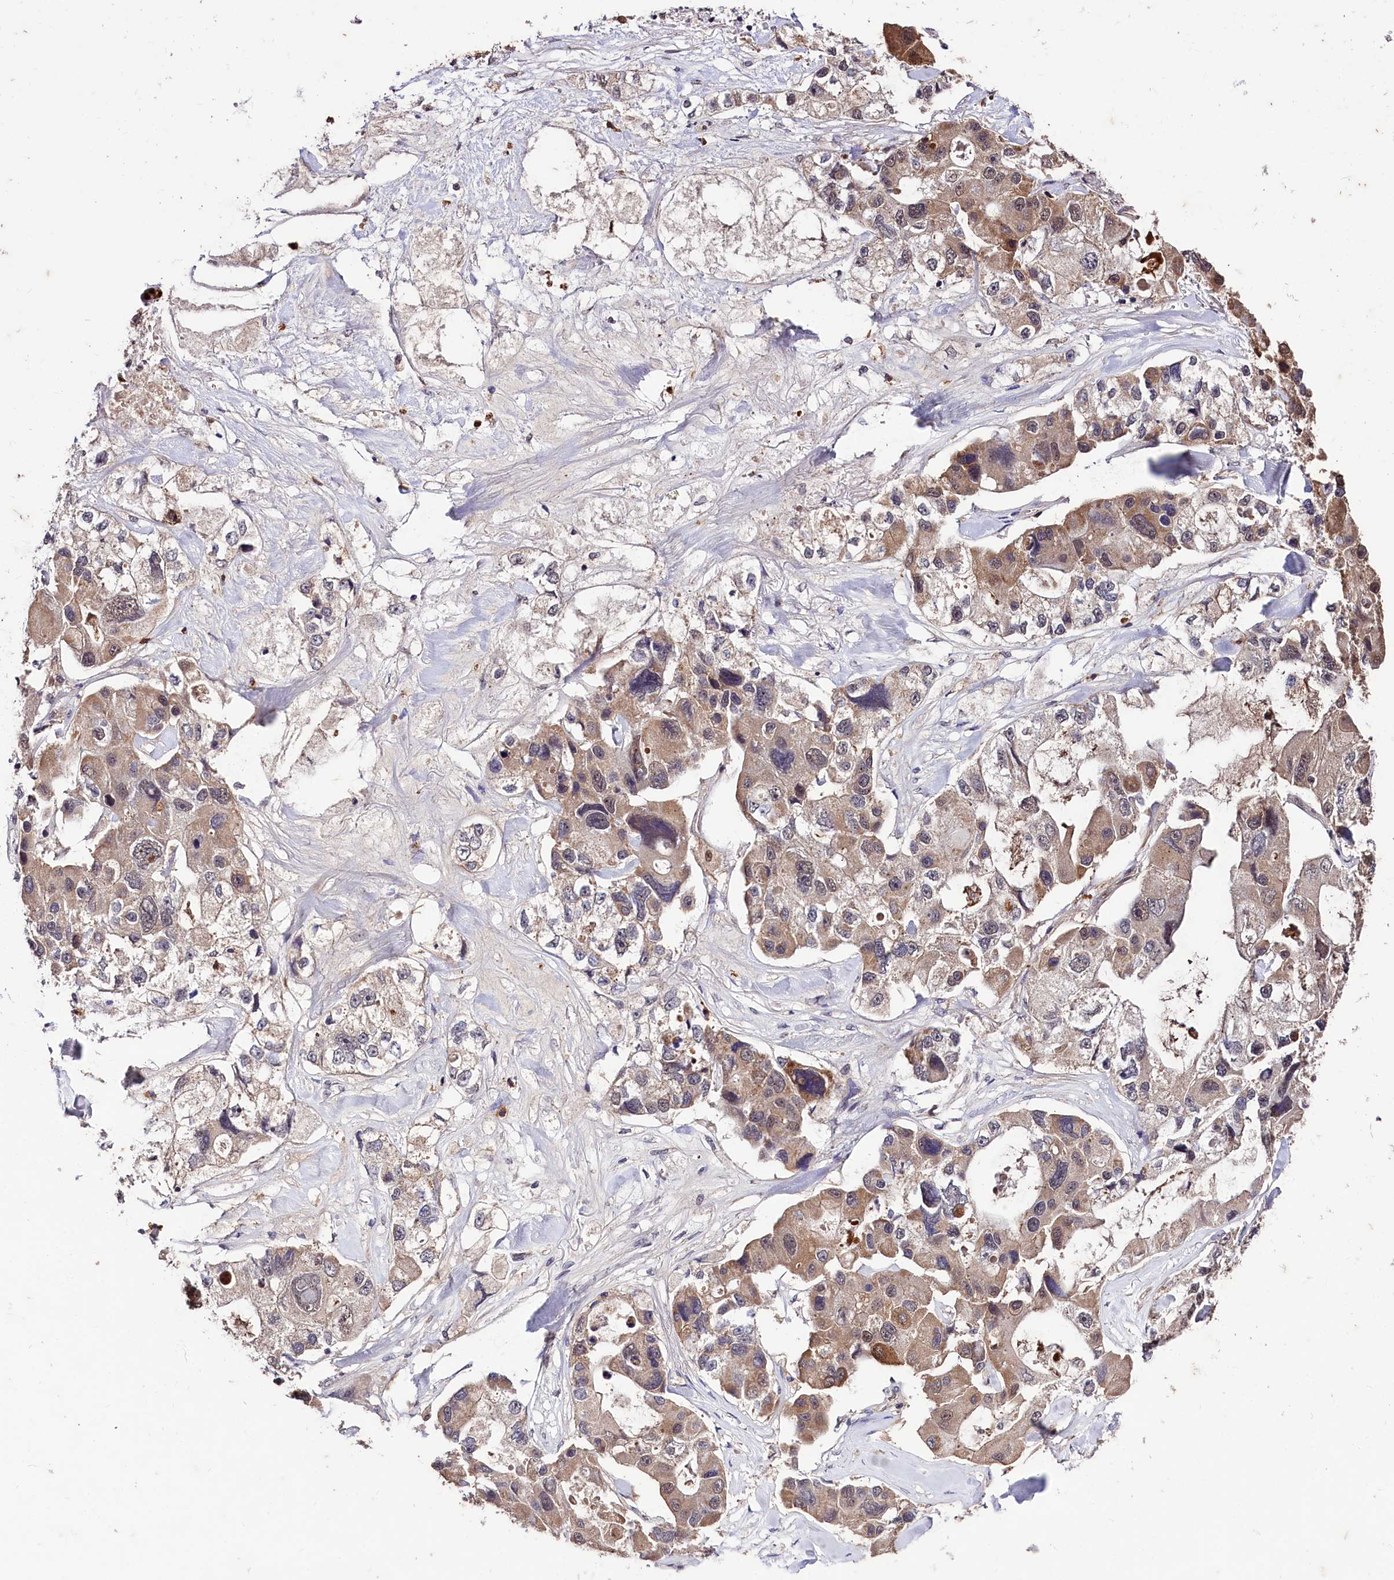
{"staining": {"intensity": "weak", "quantity": ">75%", "location": "cytoplasmic/membranous"}, "tissue": "lung cancer", "cell_type": "Tumor cells", "image_type": "cancer", "snomed": [{"axis": "morphology", "description": "Adenocarcinoma, NOS"}, {"axis": "topography", "description": "Lung"}], "caption": "Weak cytoplasmic/membranous protein staining is present in about >75% of tumor cells in lung adenocarcinoma.", "gene": "KLRB1", "patient": {"sex": "female", "age": 54}}